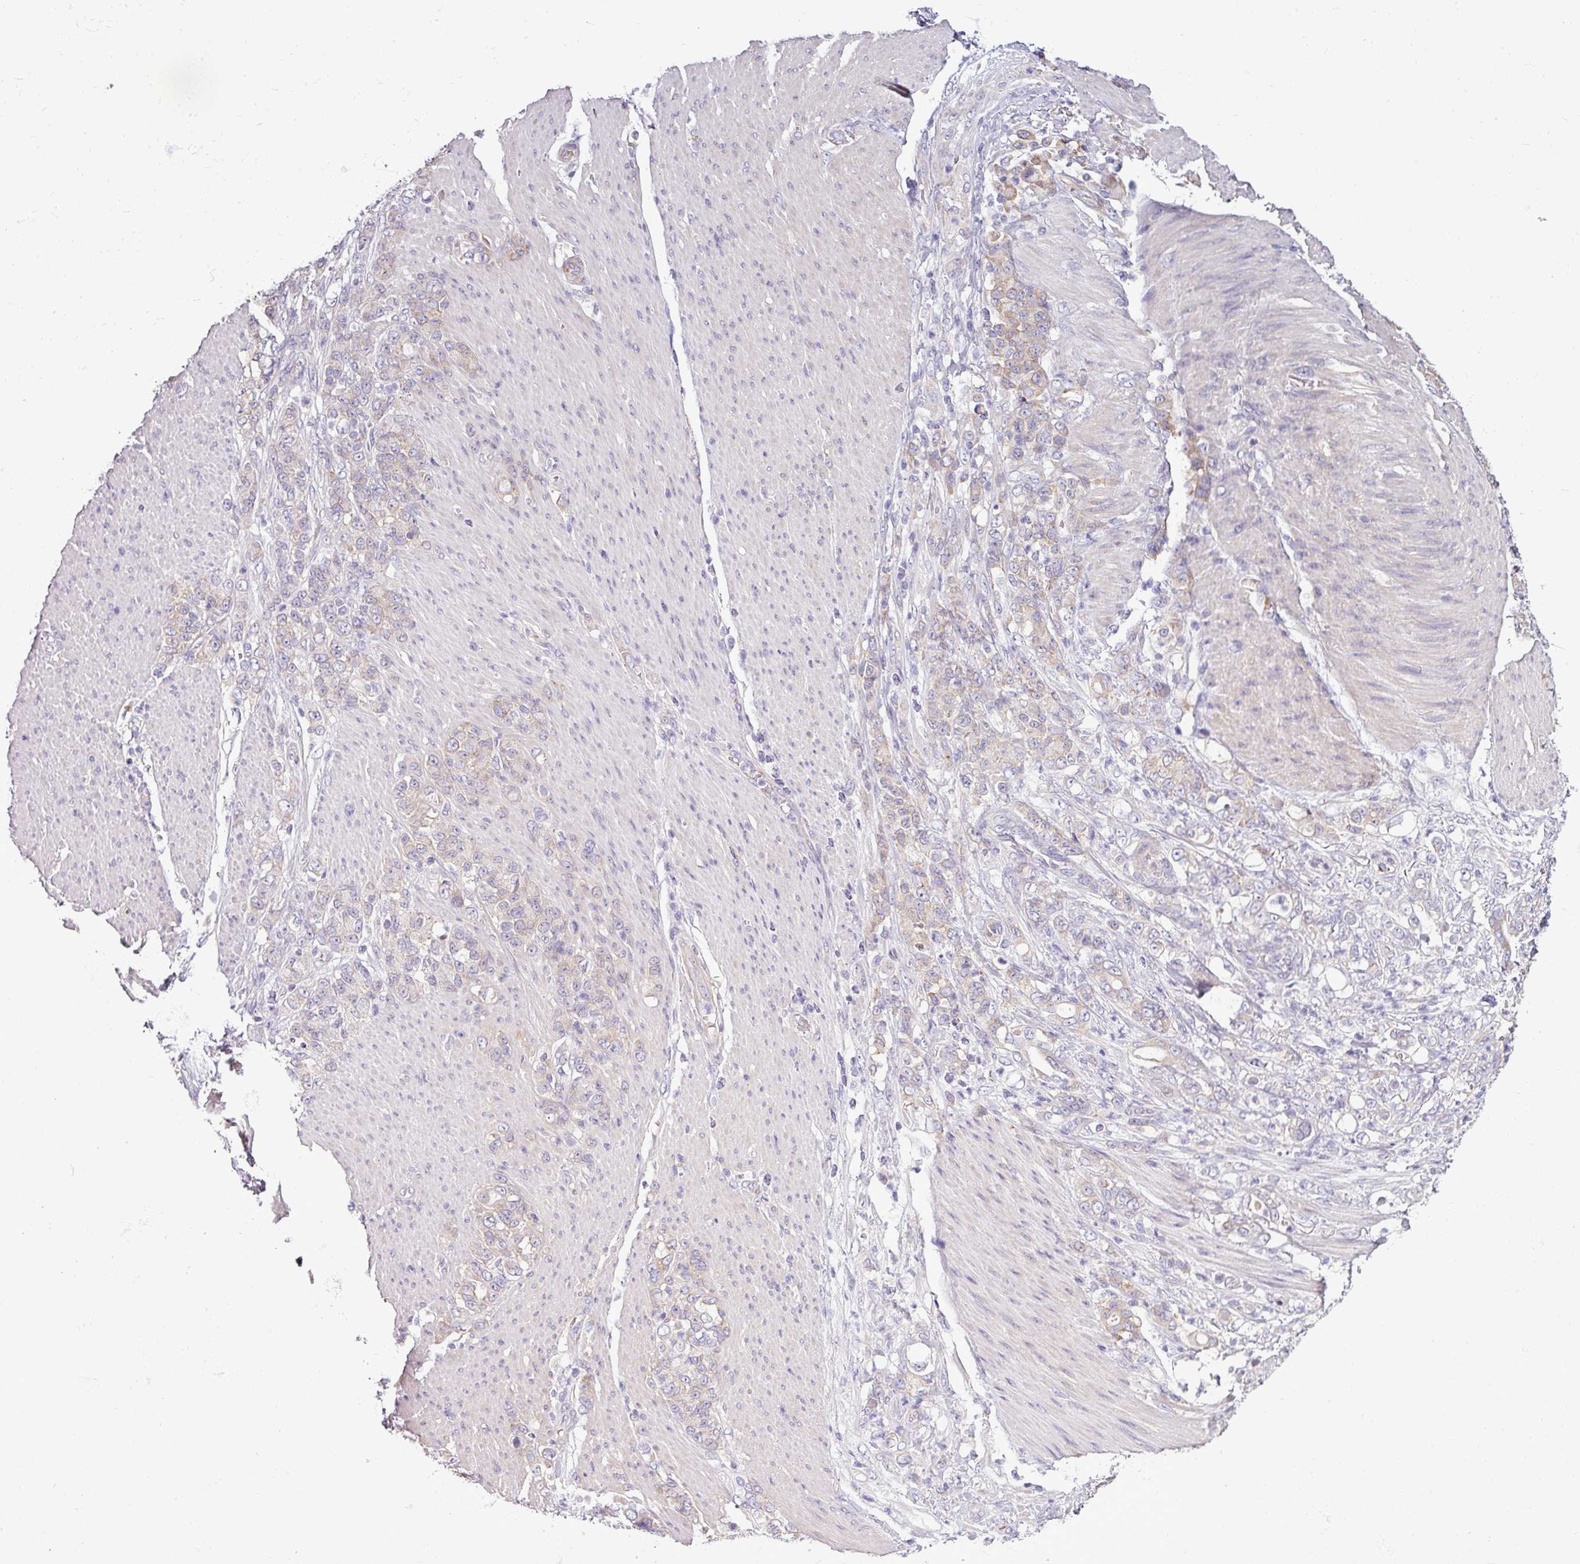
{"staining": {"intensity": "weak", "quantity": "25%-75%", "location": "cytoplasmic/membranous"}, "tissue": "stomach cancer", "cell_type": "Tumor cells", "image_type": "cancer", "snomed": [{"axis": "morphology", "description": "Adenocarcinoma, NOS"}, {"axis": "topography", "description": "Stomach"}], "caption": "Immunohistochemical staining of human stomach adenocarcinoma displays low levels of weak cytoplasmic/membranous protein staining in approximately 25%-75% of tumor cells.", "gene": "AGAP5", "patient": {"sex": "female", "age": 79}}